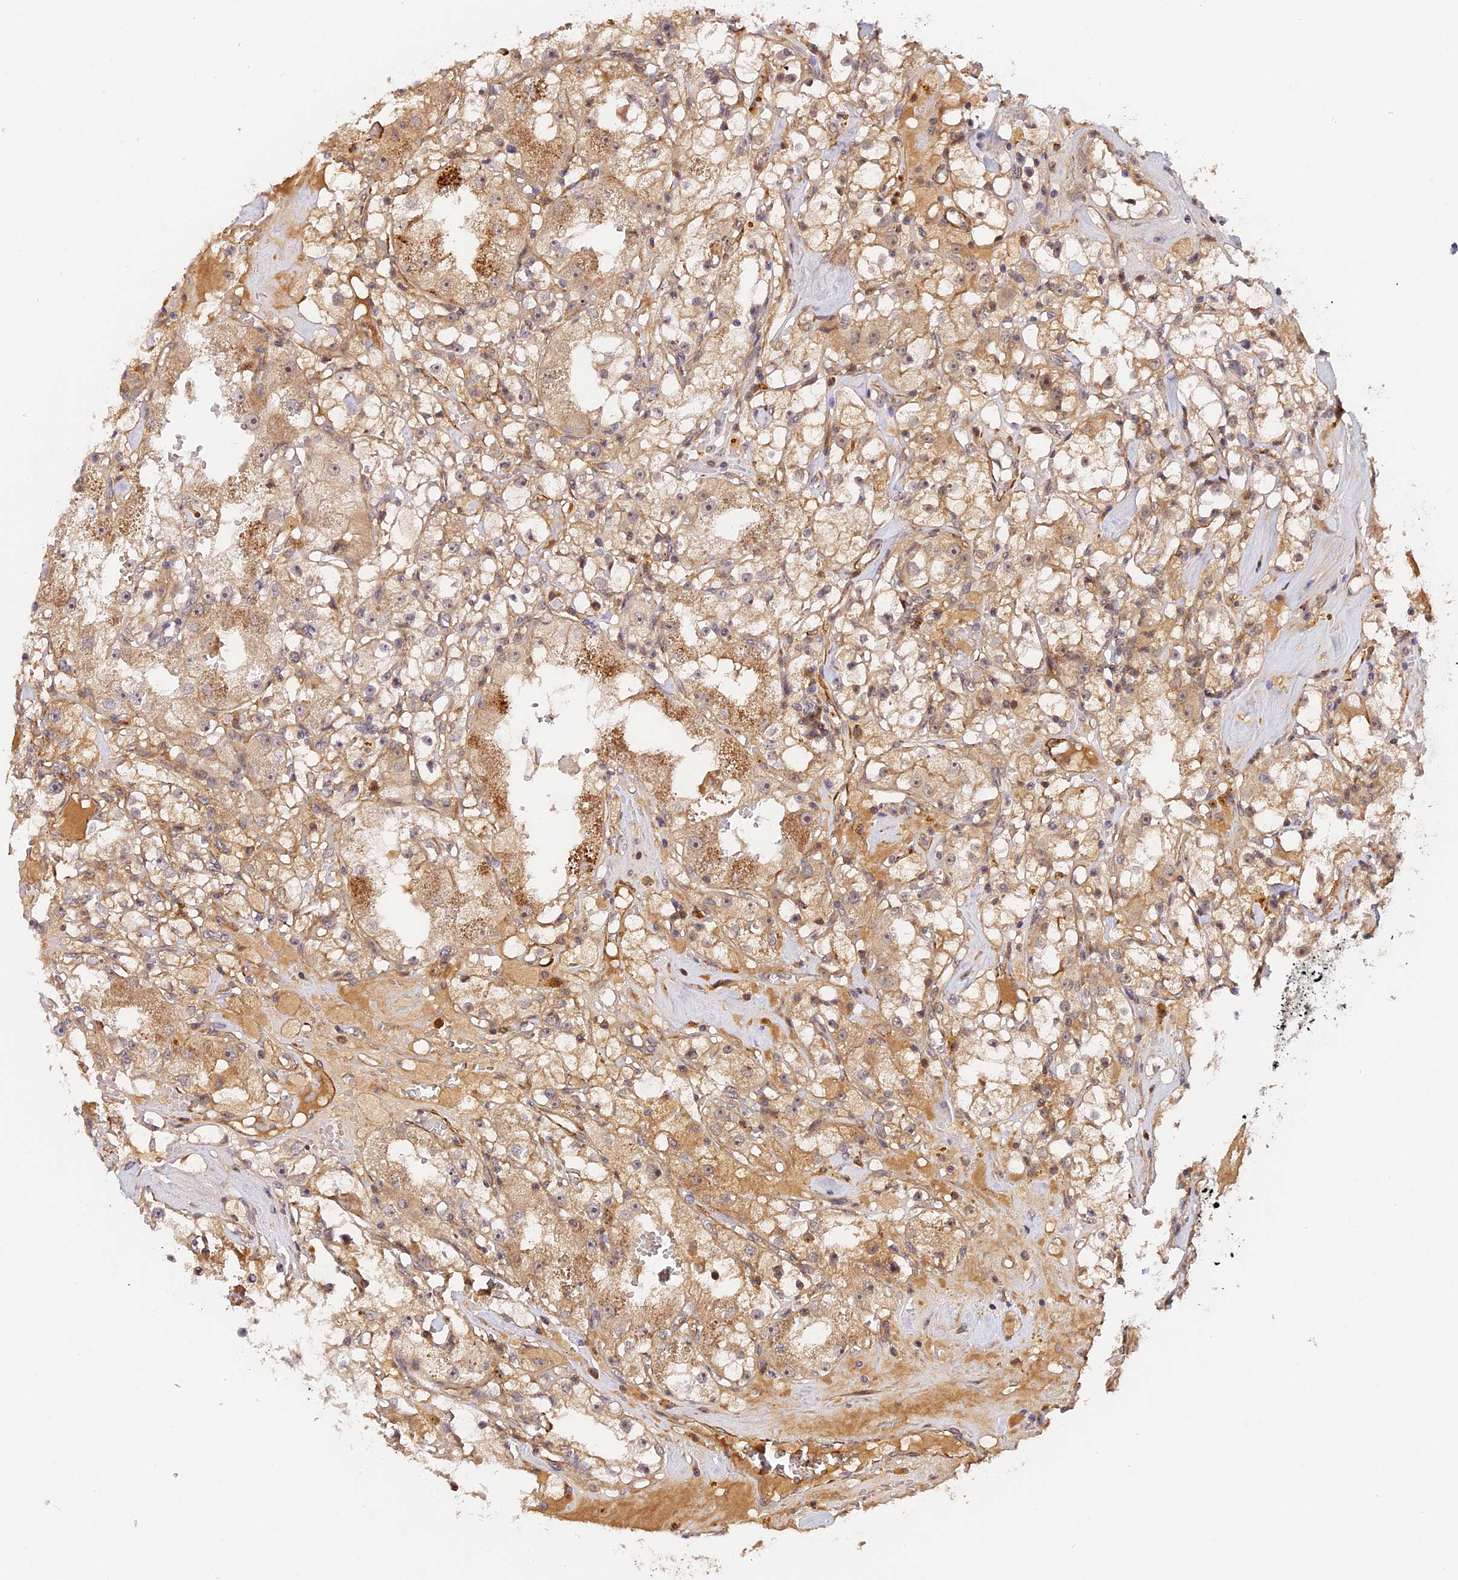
{"staining": {"intensity": "moderate", "quantity": "<25%", "location": "nuclear"}, "tissue": "renal cancer", "cell_type": "Tumor cells", "image_type": "cancer", "snomed": [{"axis": "morphology", "description": "Adenocarcinoma, NOS"}, {"axis": "topography", "description": "Kidney"}], "caption": "Protein positivity by IHC displays moderate nuclear positivity in approximately <25% of tumor cells in renal cancer.", "gene": "IMPACT", "patient": {"sex": "male", "age": 56}}